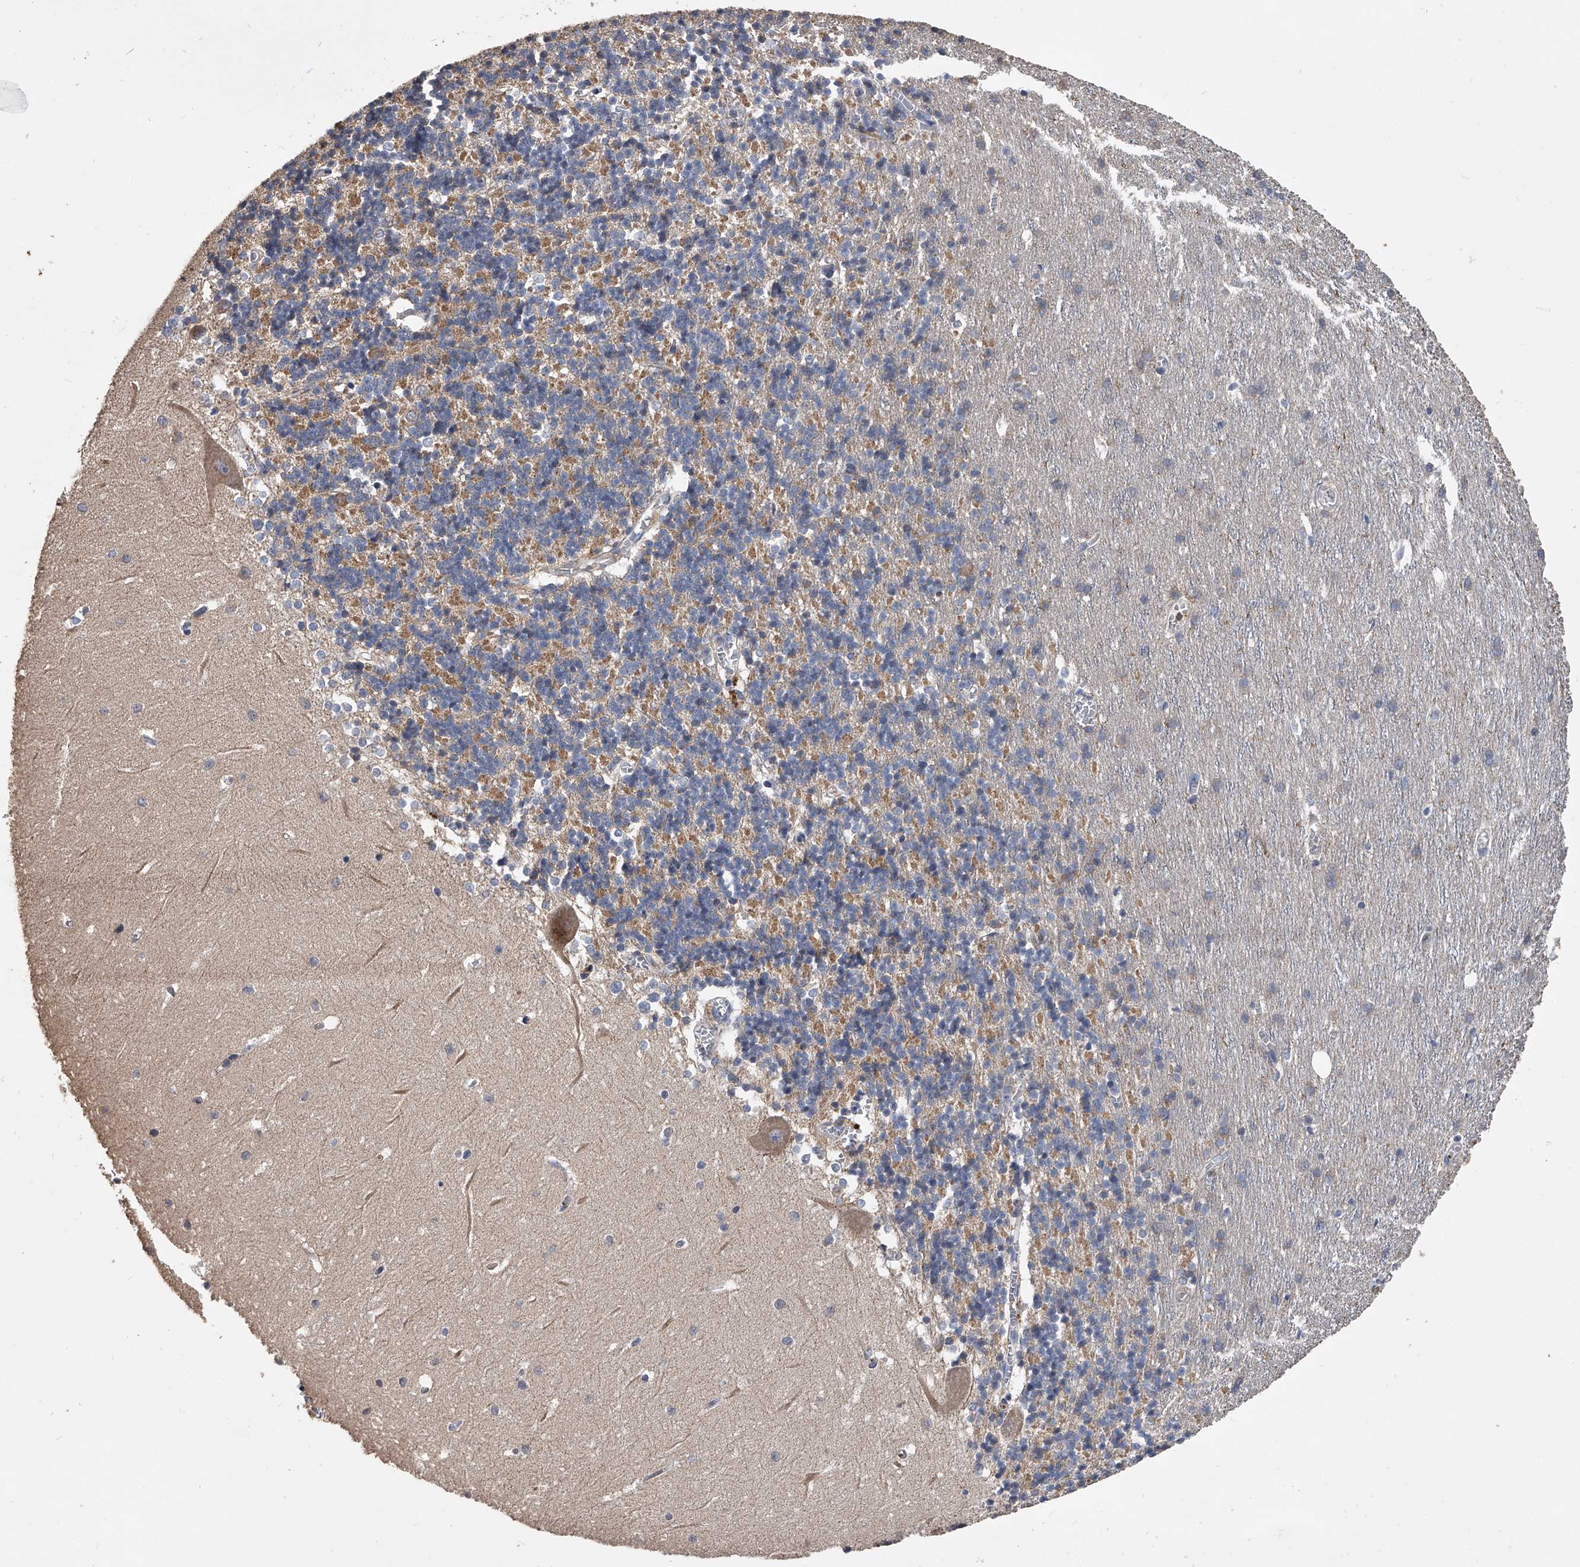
{"staining": {"intensity": "moderate", "quantity": "25%-75%", "location": "cytoplasmic/membranous"}, "tissue": "cerebellum", "cell_type": "Cells in granular layer", "image_type": "normal", "snomed": [{"axis": "morphology", "description": "Normal tissue, NOS"}, {"axis": "topography", "description": "Cerebellum"}], "caption": "IHC of benign cerebellum exhibits medium levels of moderate cytoplasmic/membranous staining in approximately 25%-75% of cells in granular layer.", "gene": "NRP1", "patient": {"sex": "male", "age": 37}}